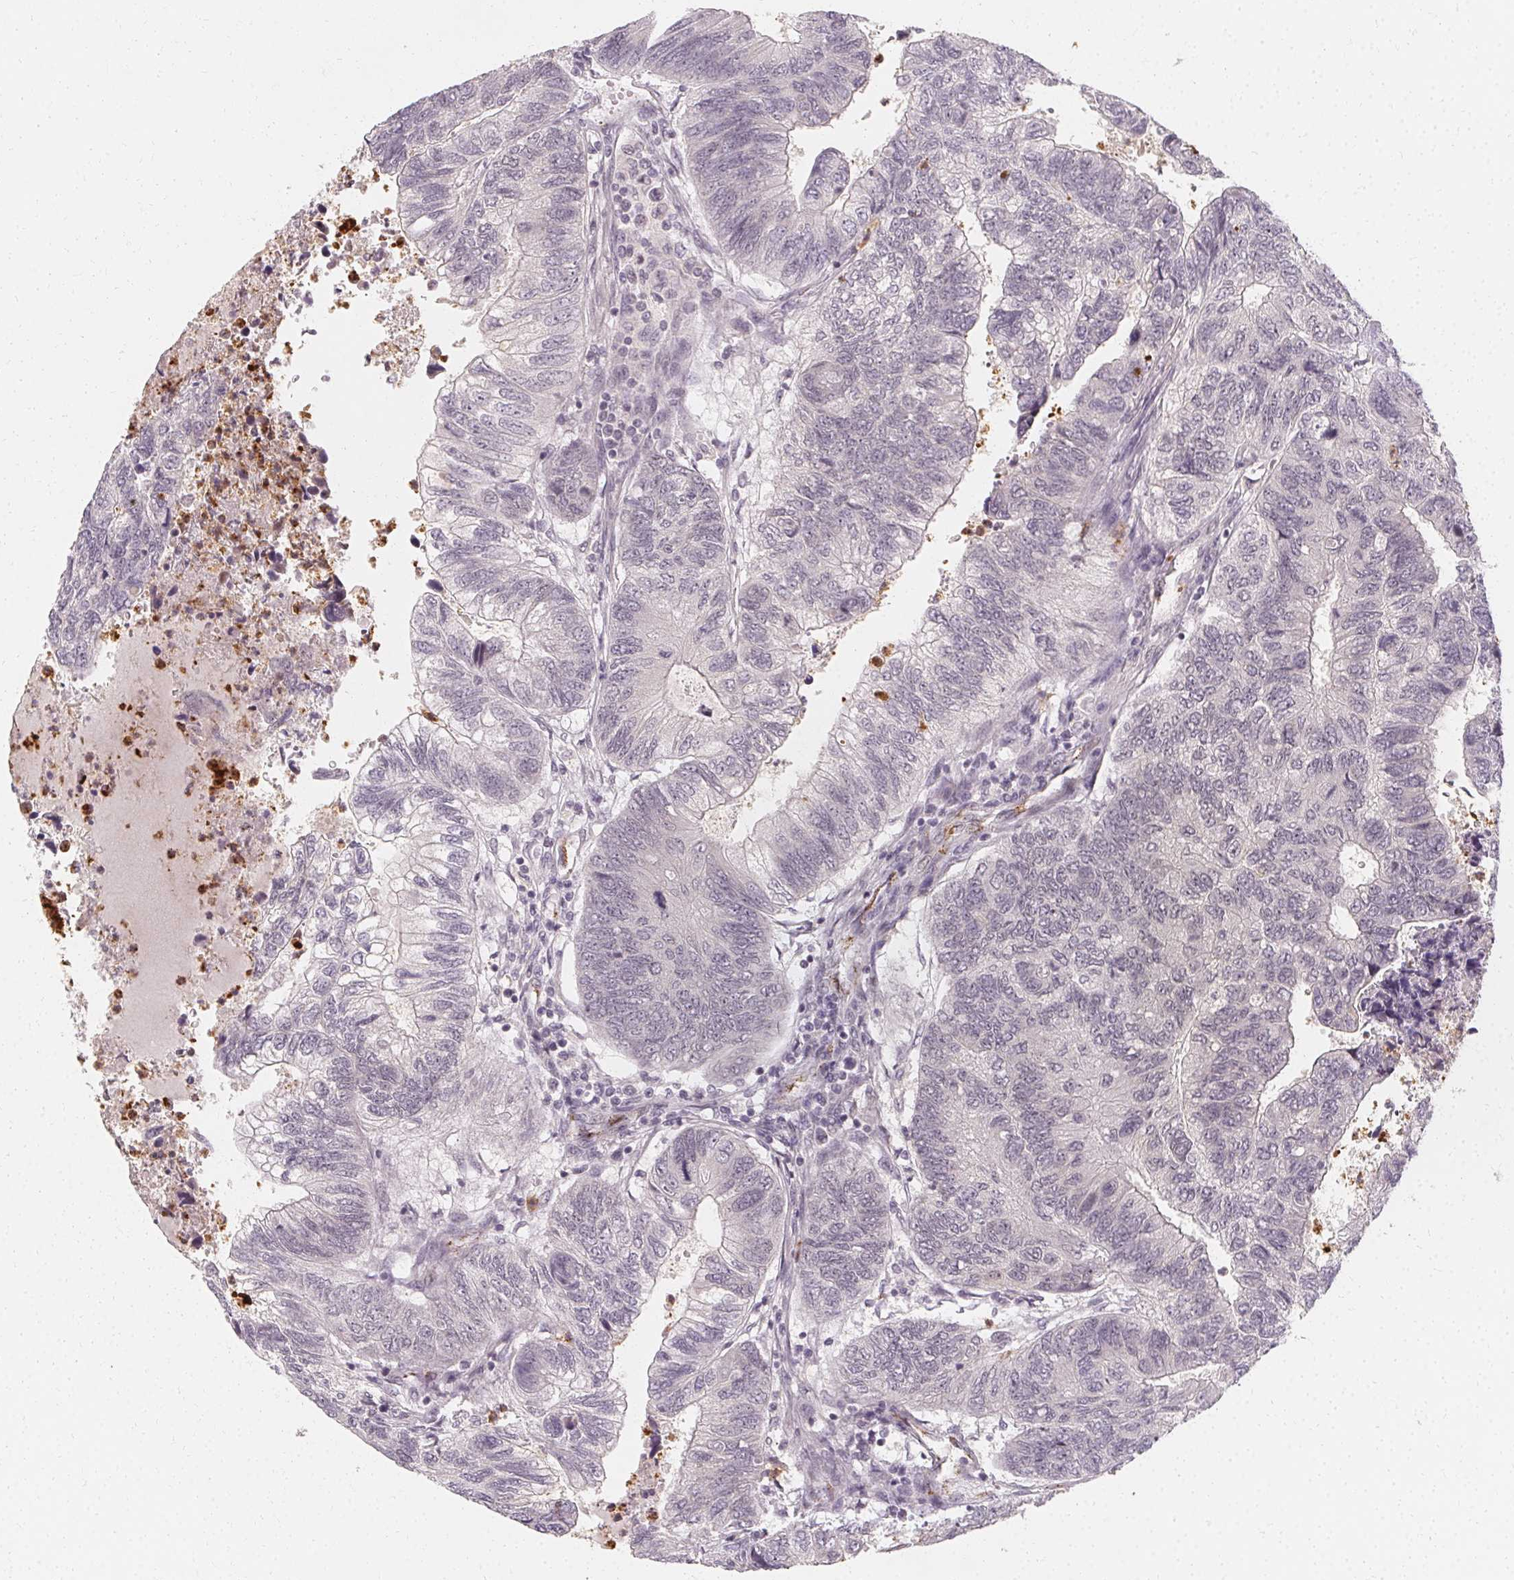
{"staining": {"intensity": "negative", "quantity": "none", "location": "none"}, "tissue": "colorectal cancer", "cell_type": "Tumor cells", "image_type": "cancer", "snomed": [{"axis": "morphology", "description": "Adenocarcinoma, NOS"}, {"axis": "topography", "description": "Colon"}], "caption": "The IHC histopathology image has no significant positivity in tumor cells of colorectal cancer tissue.", "gene": "CLCNKB", "patient": {"sex": "female", "age": 67}}